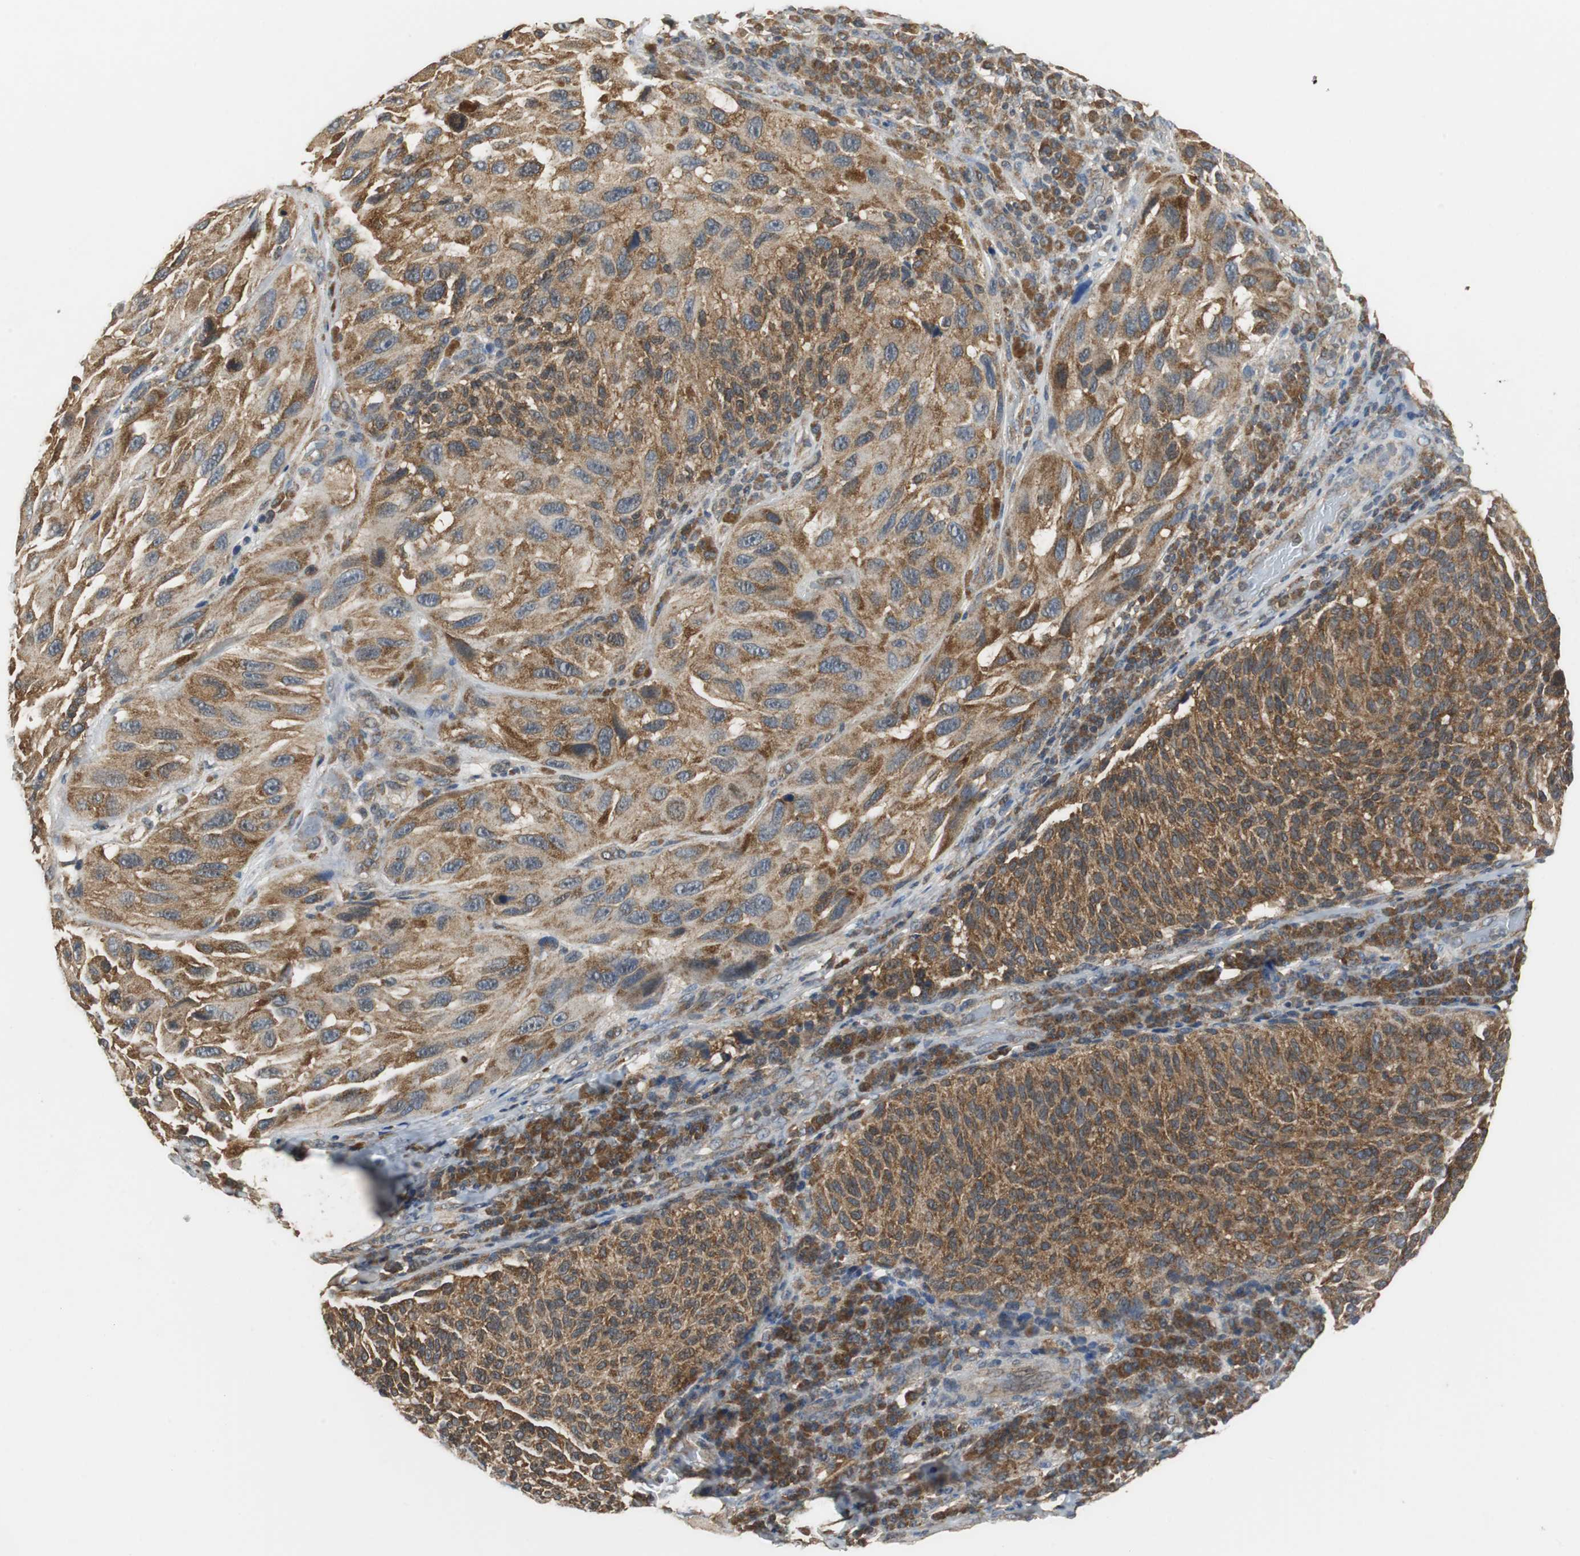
{"staining": {"intensity": "moderate", "quantity": ">75%", "location": "cytoplasmic/membranous"}, "tissue": "melanoma", "cell_type": "Tumor cells", "image_type": "cancer", "snomed": [{"axis": "morphology", "description": "Malignant melanoma, NOS"}, {"axis": "topography", "description": "Skin"}], "caption": "An immunohistochemistry micrograph of tumor tissue is shown. Protein staining in brown labels moderate cytoplasmic/membranous positivity in melanoma within tumor cells.", "gene": "VBP1", "patient": {"sex": "female", "age": 73}}